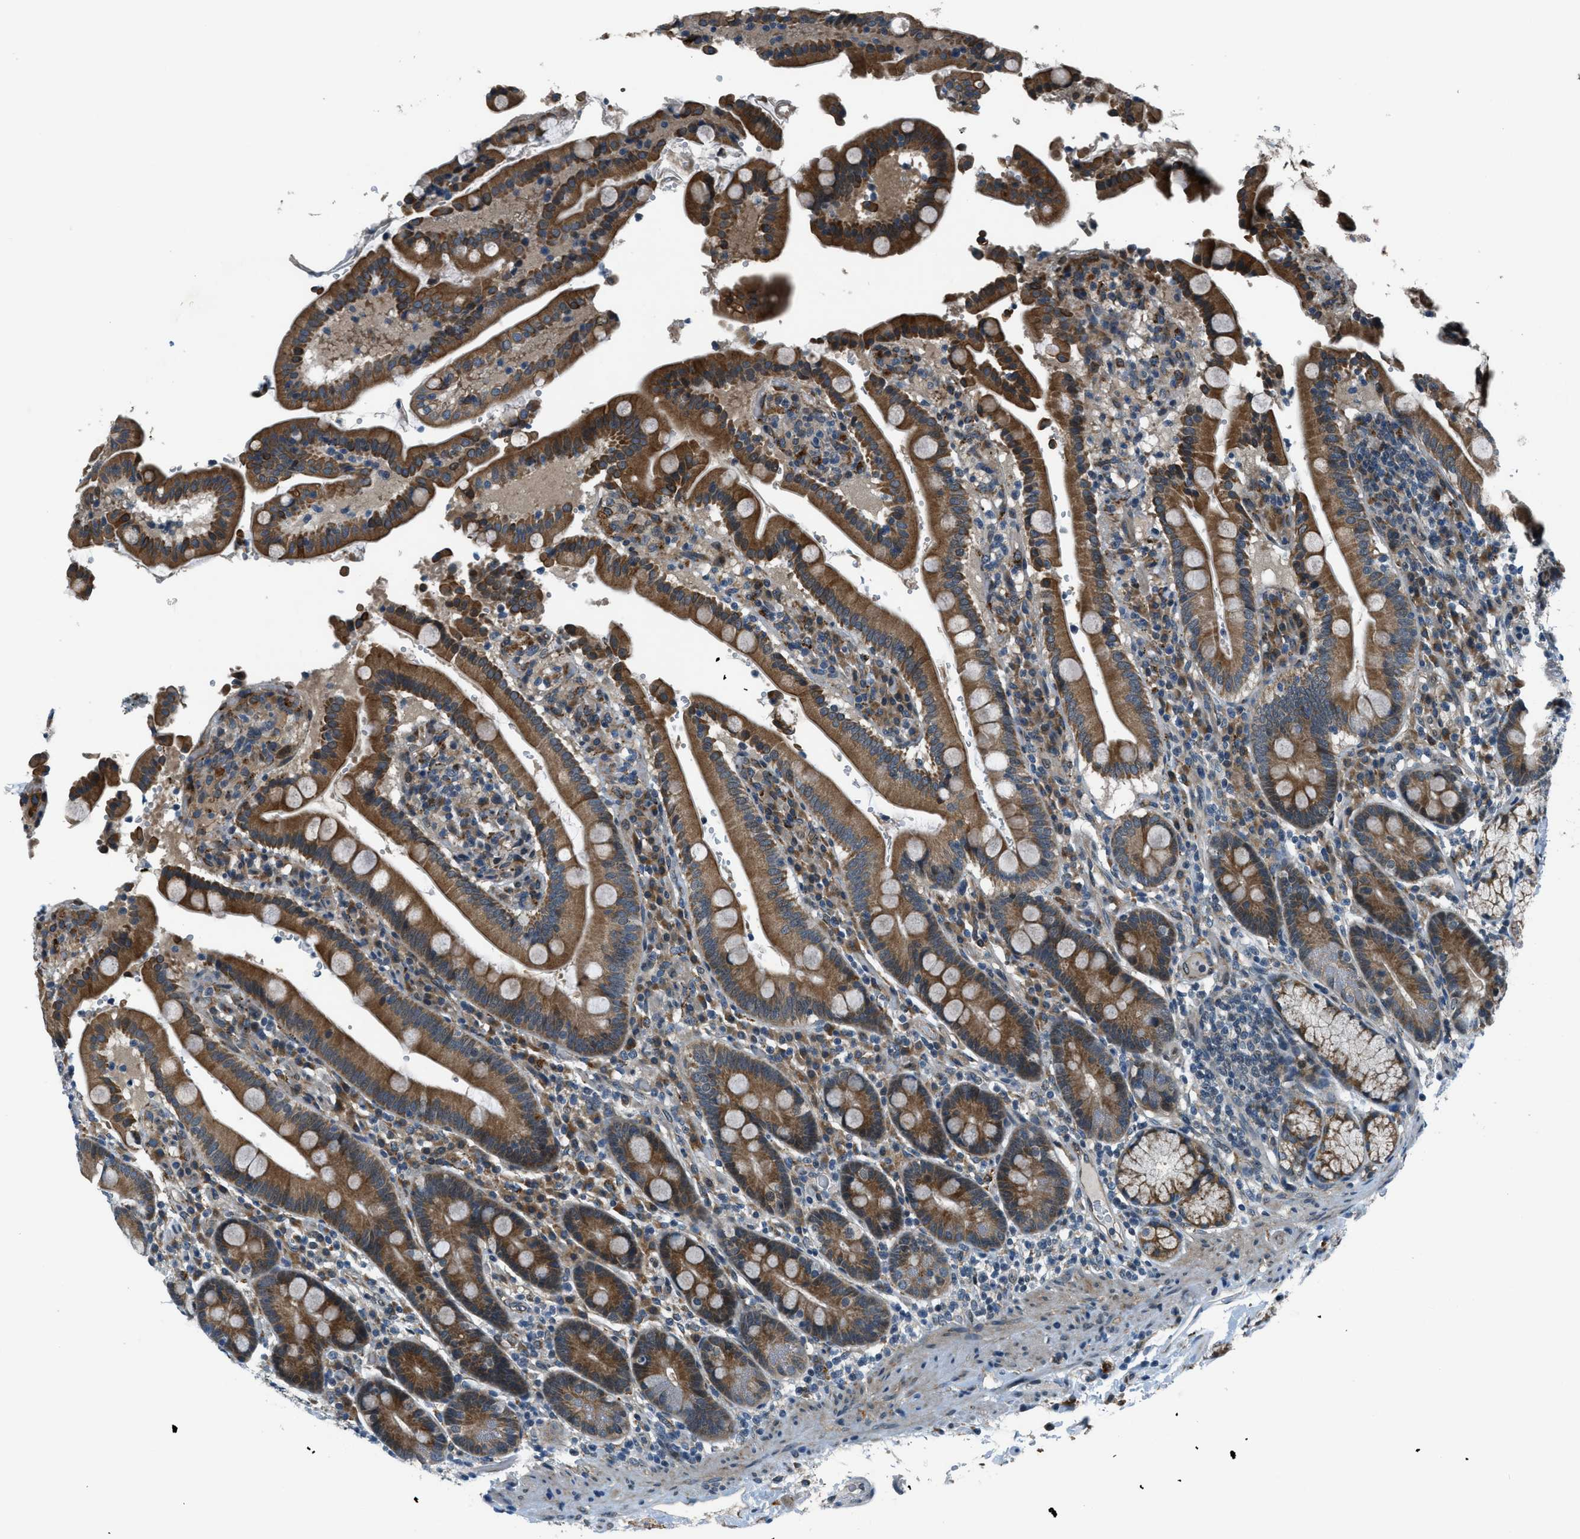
{"staining": {"intensity": "strong", "quantity": ">75%", "location": "cytoplasmic/membranous"}, "tissue": "duodenum", "cell_type": "Glandular cells", "image_type": "normal", "snomed": [{"axis": "morphology", "description": "Normal tissue, NOS"}, {"axis": "topography", "description": "Small intestine, NOS"}], "caption": "The micrograph exhibits staining of normal duodenum, revealing strong cytoplasmic/membranous protein positivity (brown color) within glandular cells.", "gene": "GINM1", "patient": {"sex": "female", "age": 71}}